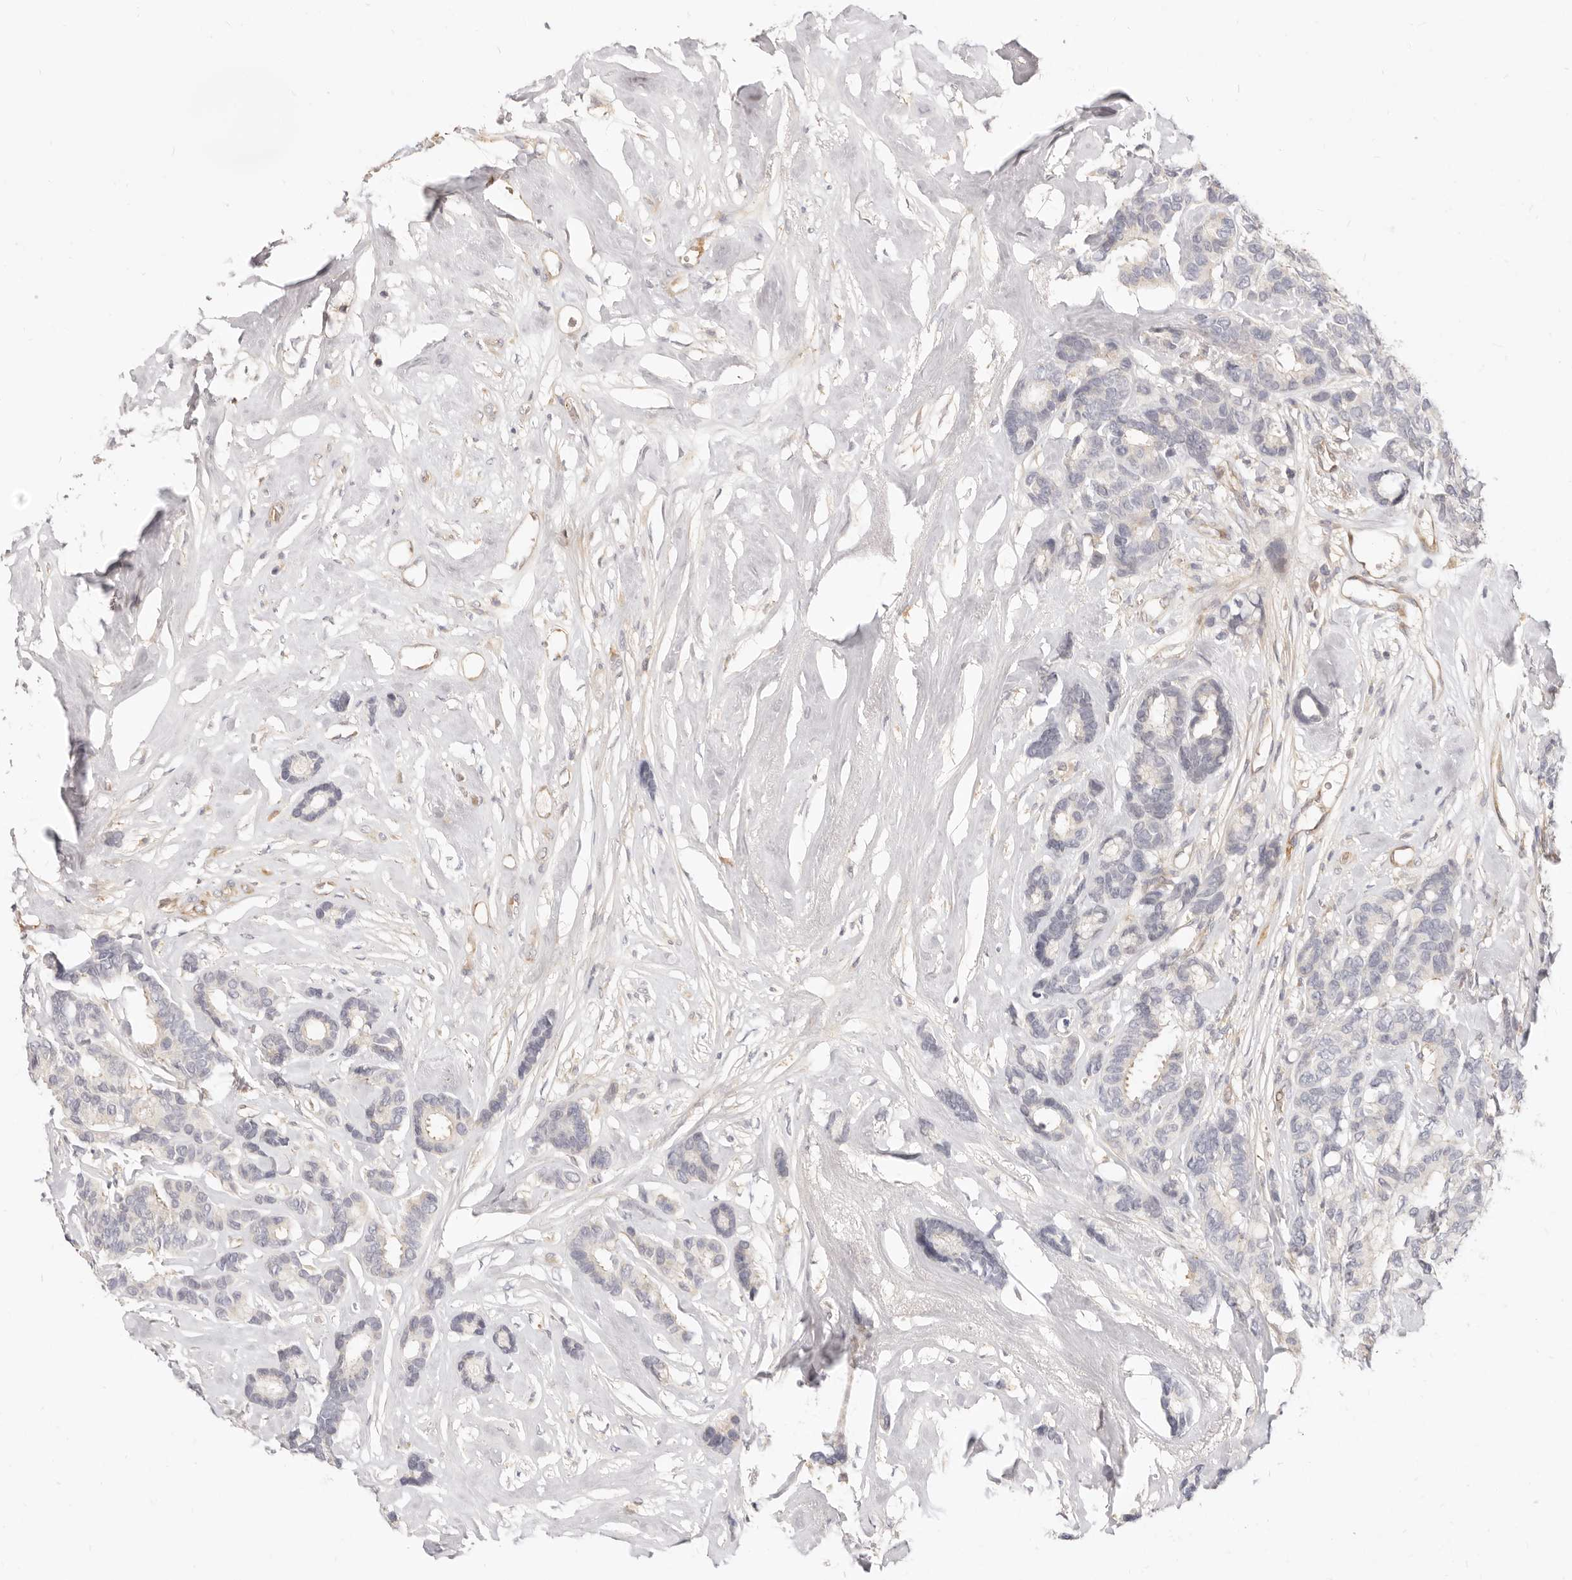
{"staining": {"intensity": "negative", "quantity": "none", "location": "none"}, "tissue": "breast cancer", "cell_type": "Tumor cells", "image_type": "cancer", "snomed": [{"axis": "morphology", "description": "Duct carcinoma"}, {"axis": "topography", "description": "Breast"}], "caption": "Breast cancer (invasive ductal carcinoma) was stained to show a protein in brown. There is no significant positivity in tumor cells.", "gene": "LTB4R2", "patient": {"sex": "female", "age": 87}}